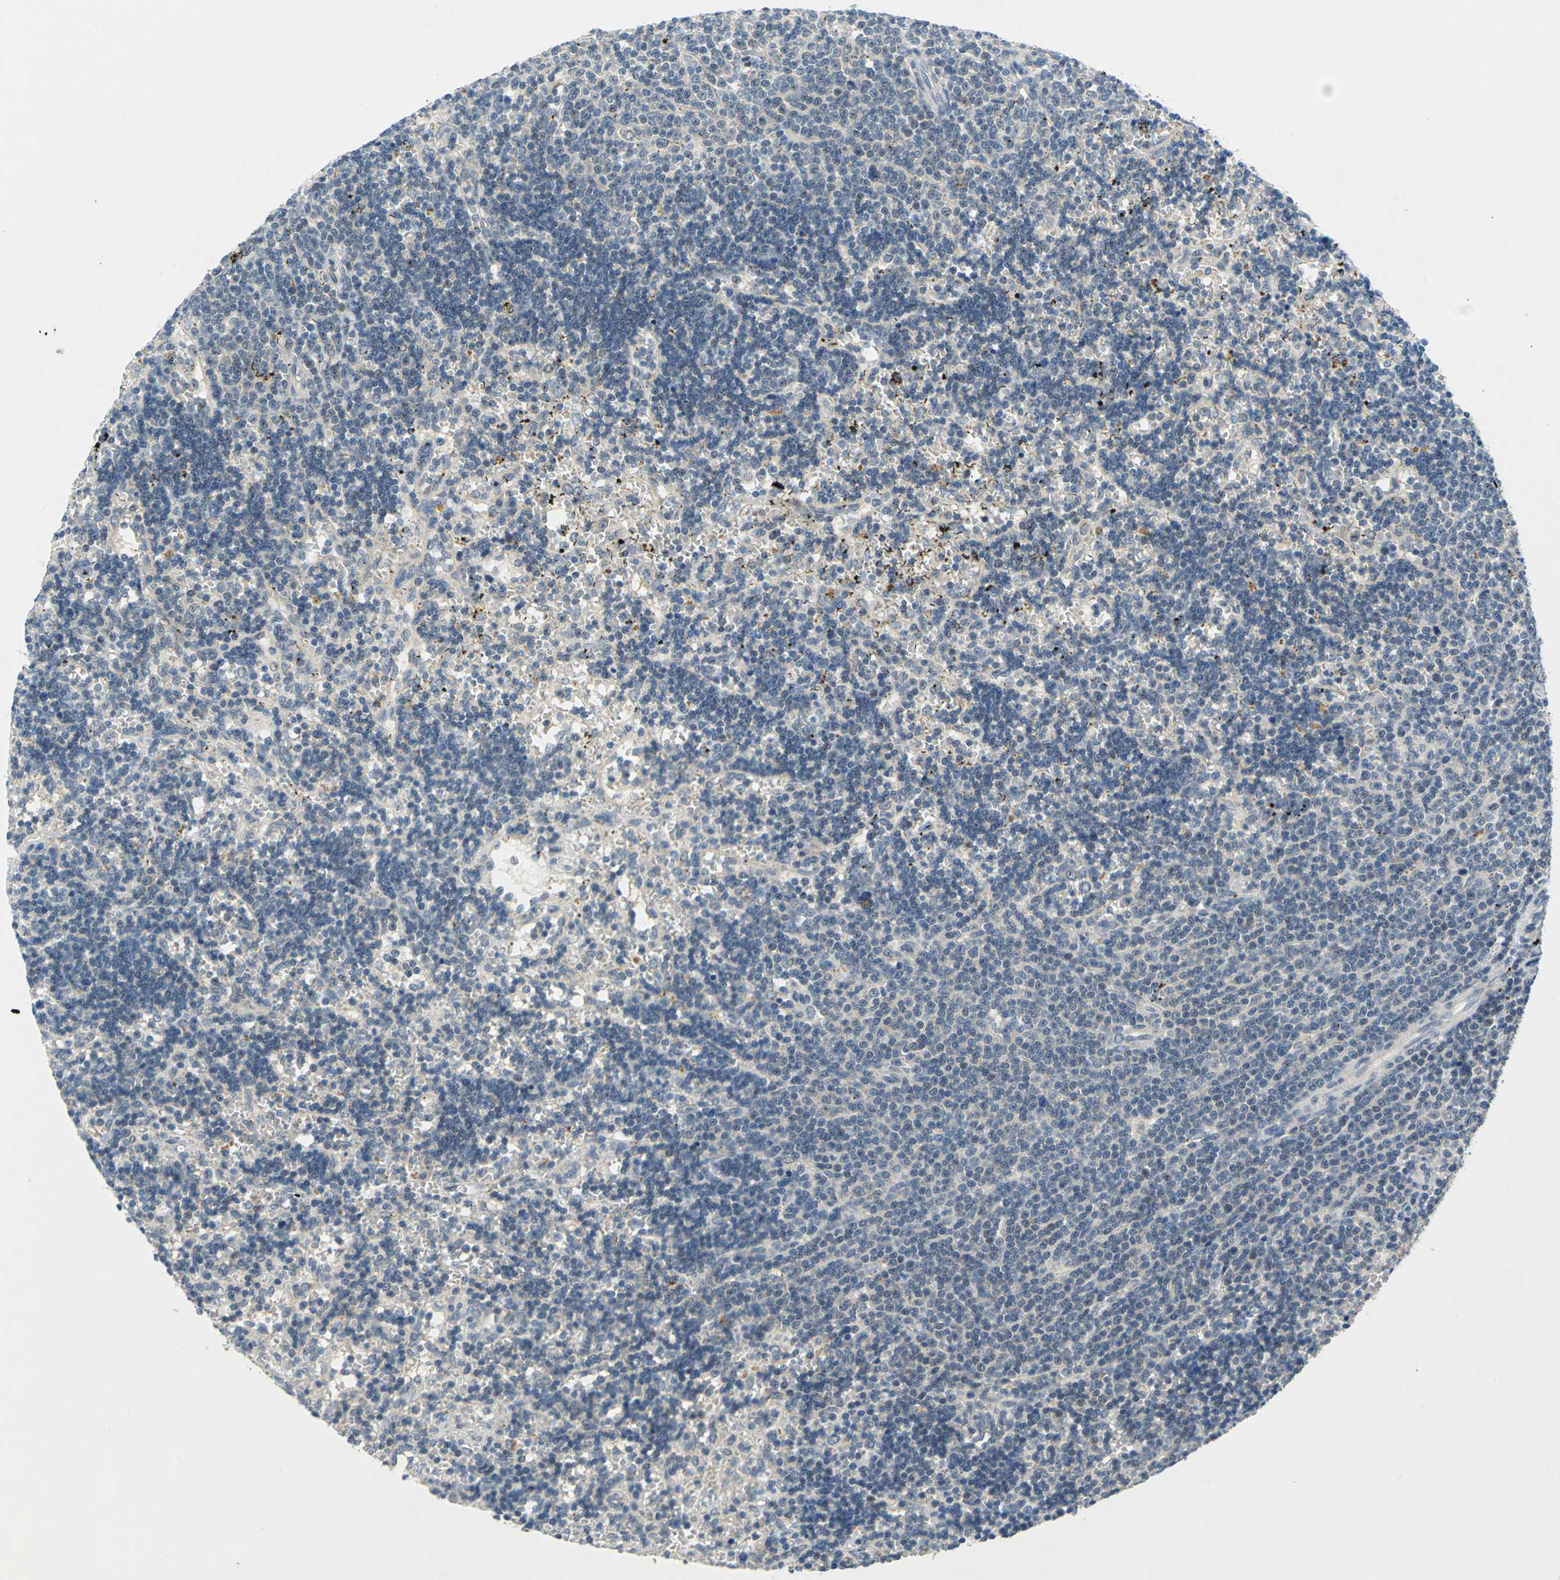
{"staining": {"intensity": "negative", "quantity": "none", "location": "none"}, "tissue": "lymphoma", "cell_type": "Tumor cells", "image_type": "cancer", "snomed": [{"axis": "morphology", "description": "Malignant lymphoma, non-Hodgkin's type, Low grade"}, {"axis": "topography", "description": "Spleen"}], "caption": "Malignant lymphoma, non-Hodgkin's type (low-grade) stained for a protein using immunohistochemistry shows no staining tumor cells.", "gene": "PIN1", "patient": {"sex": "male", "age": 60}}